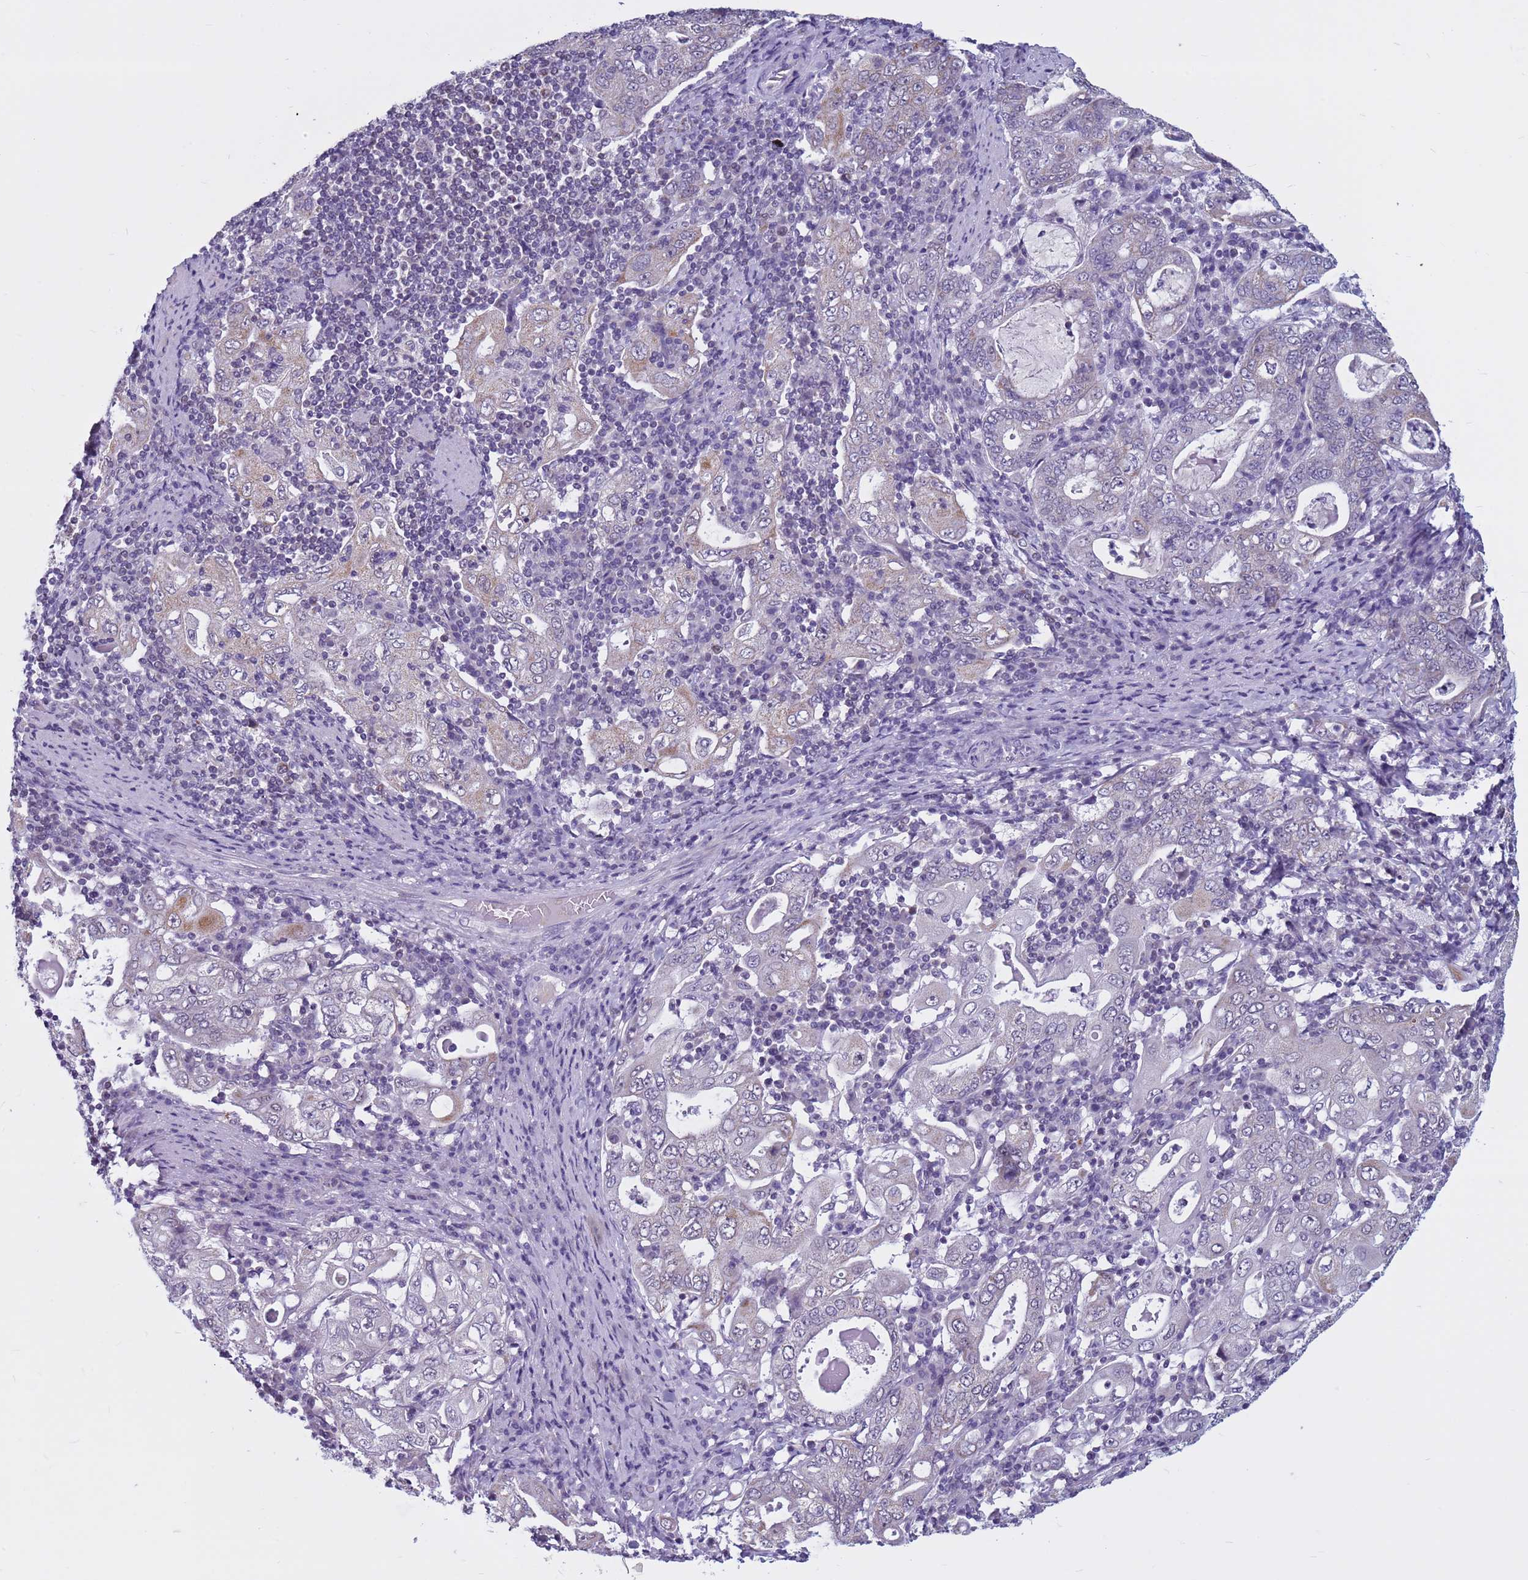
{"staining": {"intensity": "moderate", "quantity": "<25%", "location": "cytoplasmic/membranous"}, "tissue": "stomach cancer", "cell_type": "Tumor cells", "image_type": "cancer", "snomed": [{"axis": "morphology", "description": "Normal tissue, NOS"}, {"axis": "morphology", "description": "Adenocarcinoma, NOS"}, {"axis": "topography", "description": "Esophagus"}, {"axis": "topography", "description": "Stomach, upper"}, {"axis": "topography", "description": "Peripheral nerve tissue"}], "caption": "Human adenocarcinoma (stomach) stained with a protein marker displays moderate staining in tumor cells.", "gene": "CDK2AP2", "patient": {"sex": "male", "age": 62}}